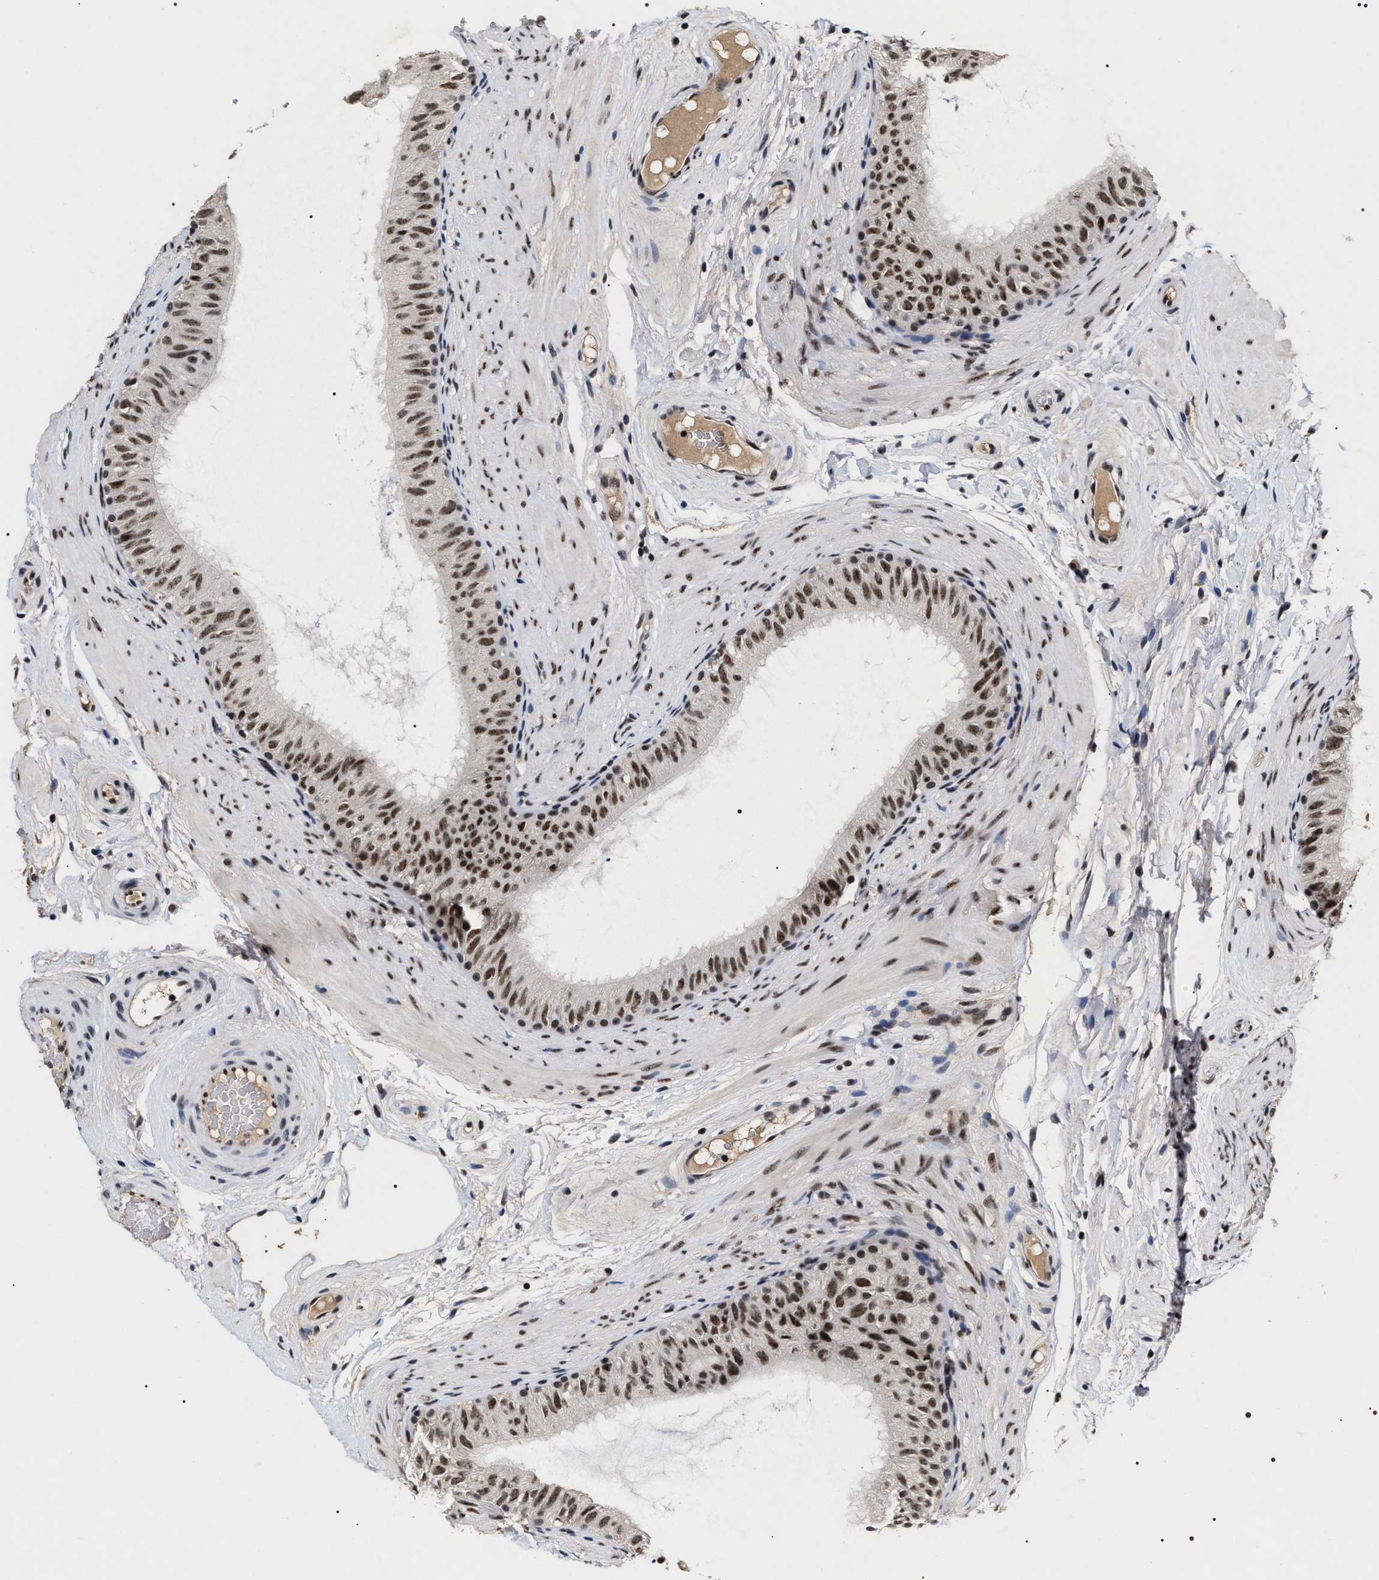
{"staining": {"intensity": "moderate", "quantity": ">75%", "location": "nuclear"}, "tissue": "epididymis", "cell_type": "Glandular cells", "image_type": "normal", "snomed": [{"axis": "morphology", "description": "Normal tissue, NOS"}, {"axis": "topography", "description": "Epididymis"}], "caption": "Epididymis stained for a protein (brown) reveals moderate nuclear positive expression in approximately >75% of glandular cells.", "gene": "RRP1B", "patient": {"sex": "male", "age": 34}}